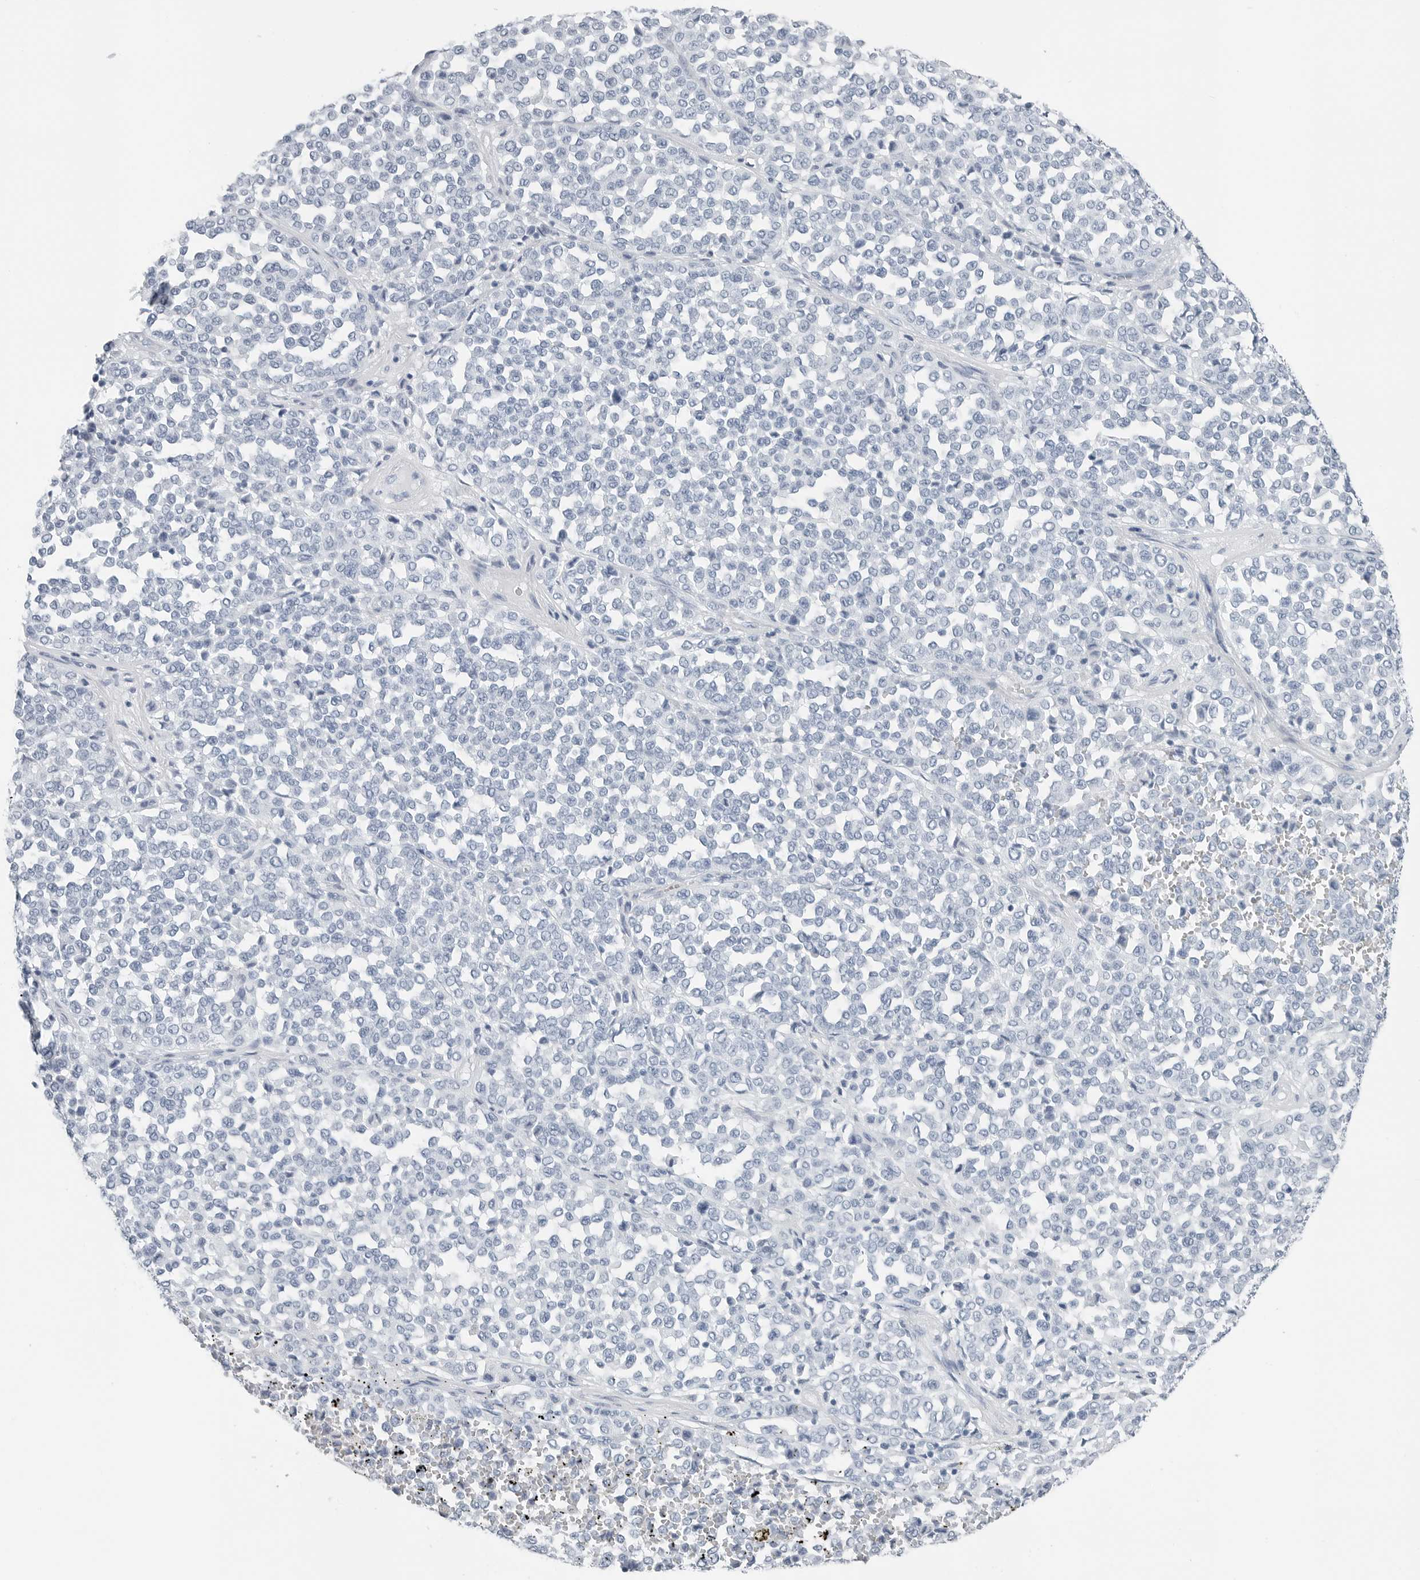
{"staining": {"intensity": "negative", "quantity": "none", "location": "none"}, "tissue": "melanoma", "cell_type": "Tumor cells", "image_type": "cancer", "snomed": [{"axis": "morphology", "description": "Malignant melanoma, Metastatic site"}, {"axis": "topography", "description": "Pancreas"}], "caption": "Immunohistochemistry (IHC) image of human melanoma stained for a protein (brown), which shows no expression in tumor cells. (Brightfield microscopy of DAB (3,3'-diaminobenzidine) immunohistochemistry (IHC) at high magnification).", "gene": "SLPI", "patient": {"sex": "female", "age": 30}}